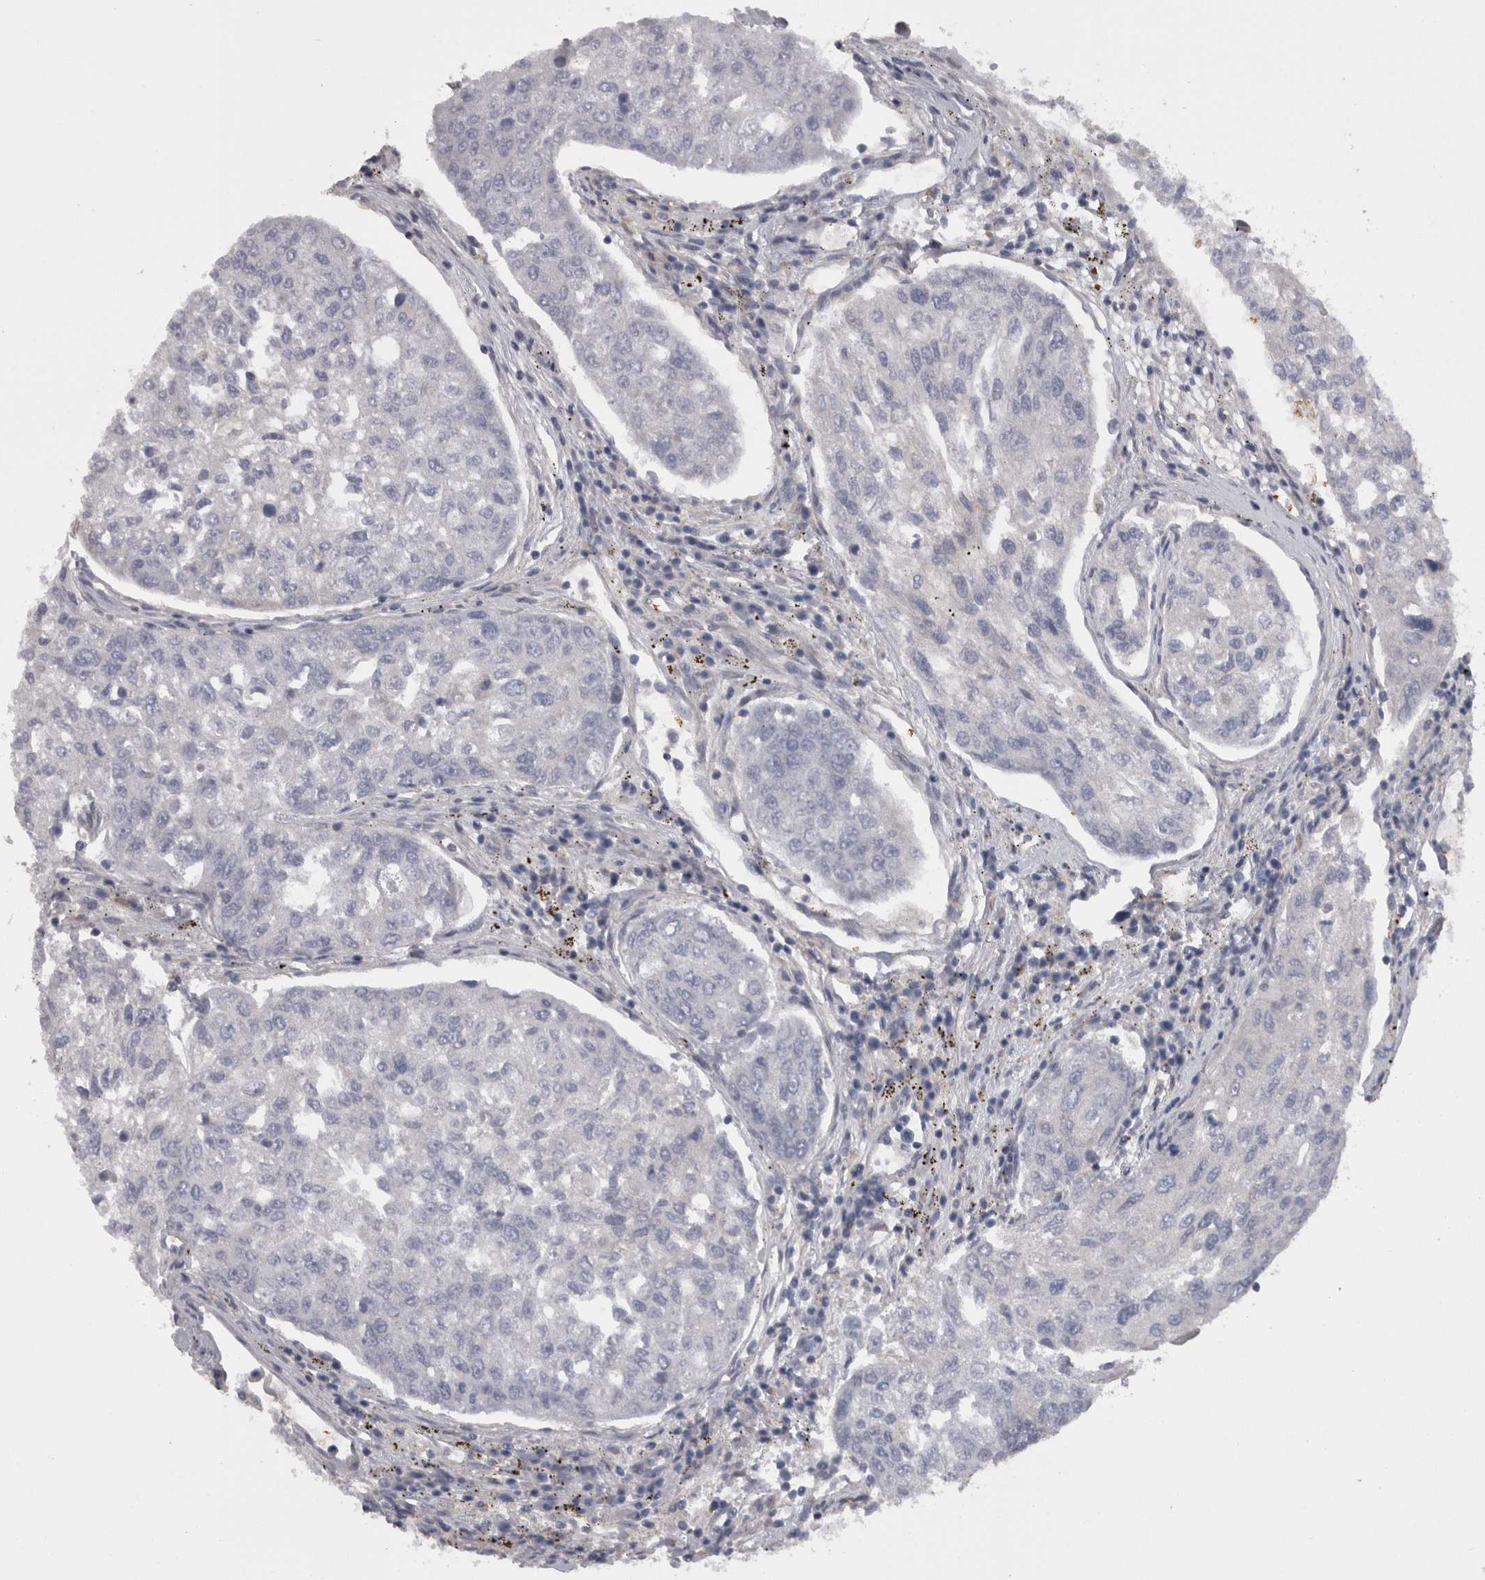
{"staining": {"intensity": "negative", "quantity": "none", "location": "none"}, "tissue": "urothelial cancer", "cell_type": "Tumor cells", "image_type": "cancer", "snomed": [{"axis": "morphology", "description": "Urothelial carcinoma, High grade"}, {"axis": "topography", "description": "Lymph node"}, {"axis": "topography", "description": "Urinary bladder"}], "caption": "This micrograph is of urothelial cancer stained with immunohistochemistry (IHC) to label a protein in brown with the nuclei are counter-stained blue. There is no expression in tumor cells.", "gene": "CAMK2D", "patient": {"sex": "male", "age": 51}}